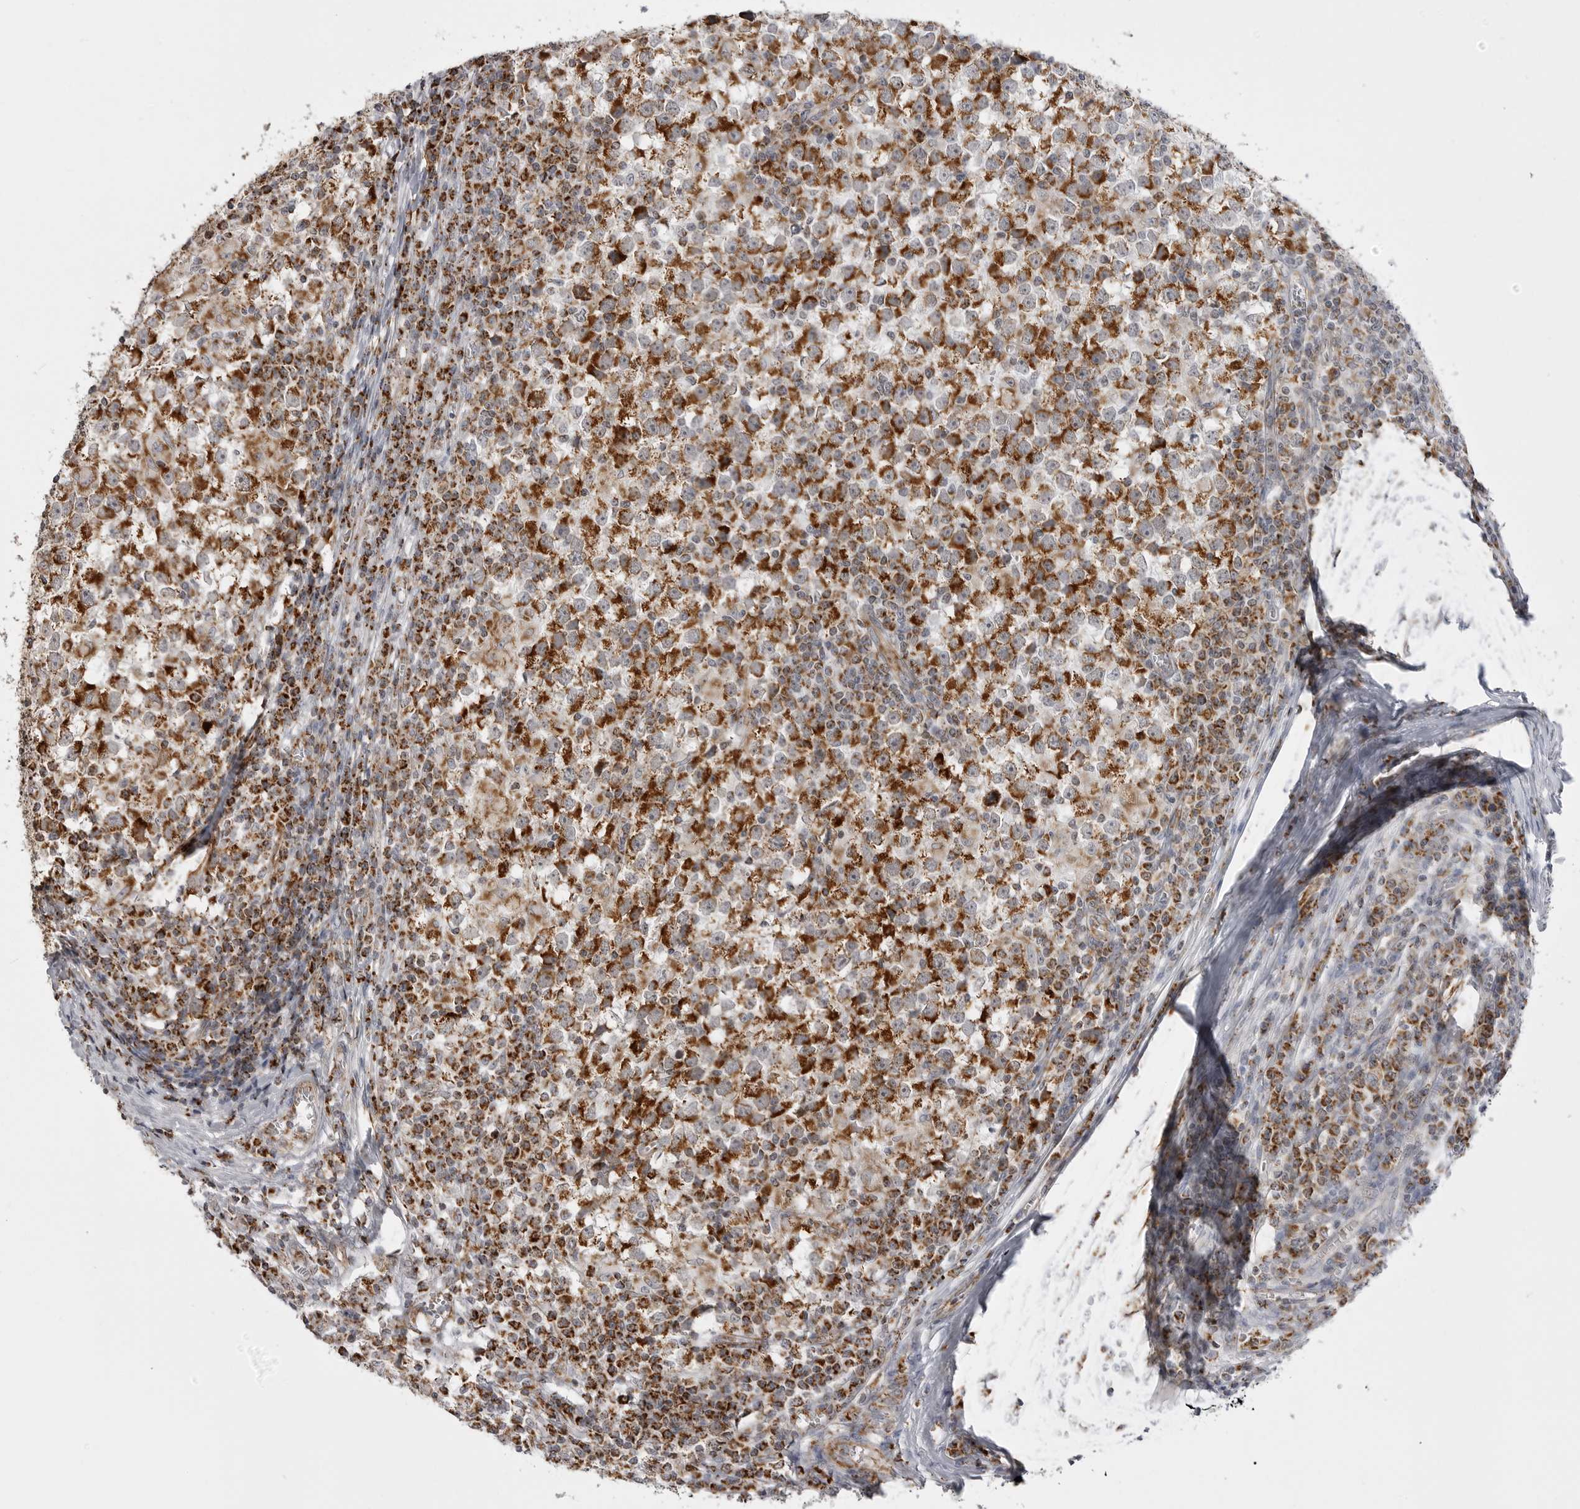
{"staining": {"intensity": "strong", "quantity": ">75%", "location": "cytoplasmic/membranous"}, "tissue": "testis cancer", "cell_type": "Tumor cells", "image_type": "cancer", "snomed": [{"axis": "morphology", "description": "Seminoma, NOS"}, {"axis": "topography", "description": "Testis"}], "caption": "This photomicrograph reveals immunohistochemistry (IHC) staining of testis cancer (seminoma), with high strong cytoplasmic/membranous positivity in about >75% of tumor cells.", "gene": "TUFM", "patient": {"sex": "male", "age": 65}}